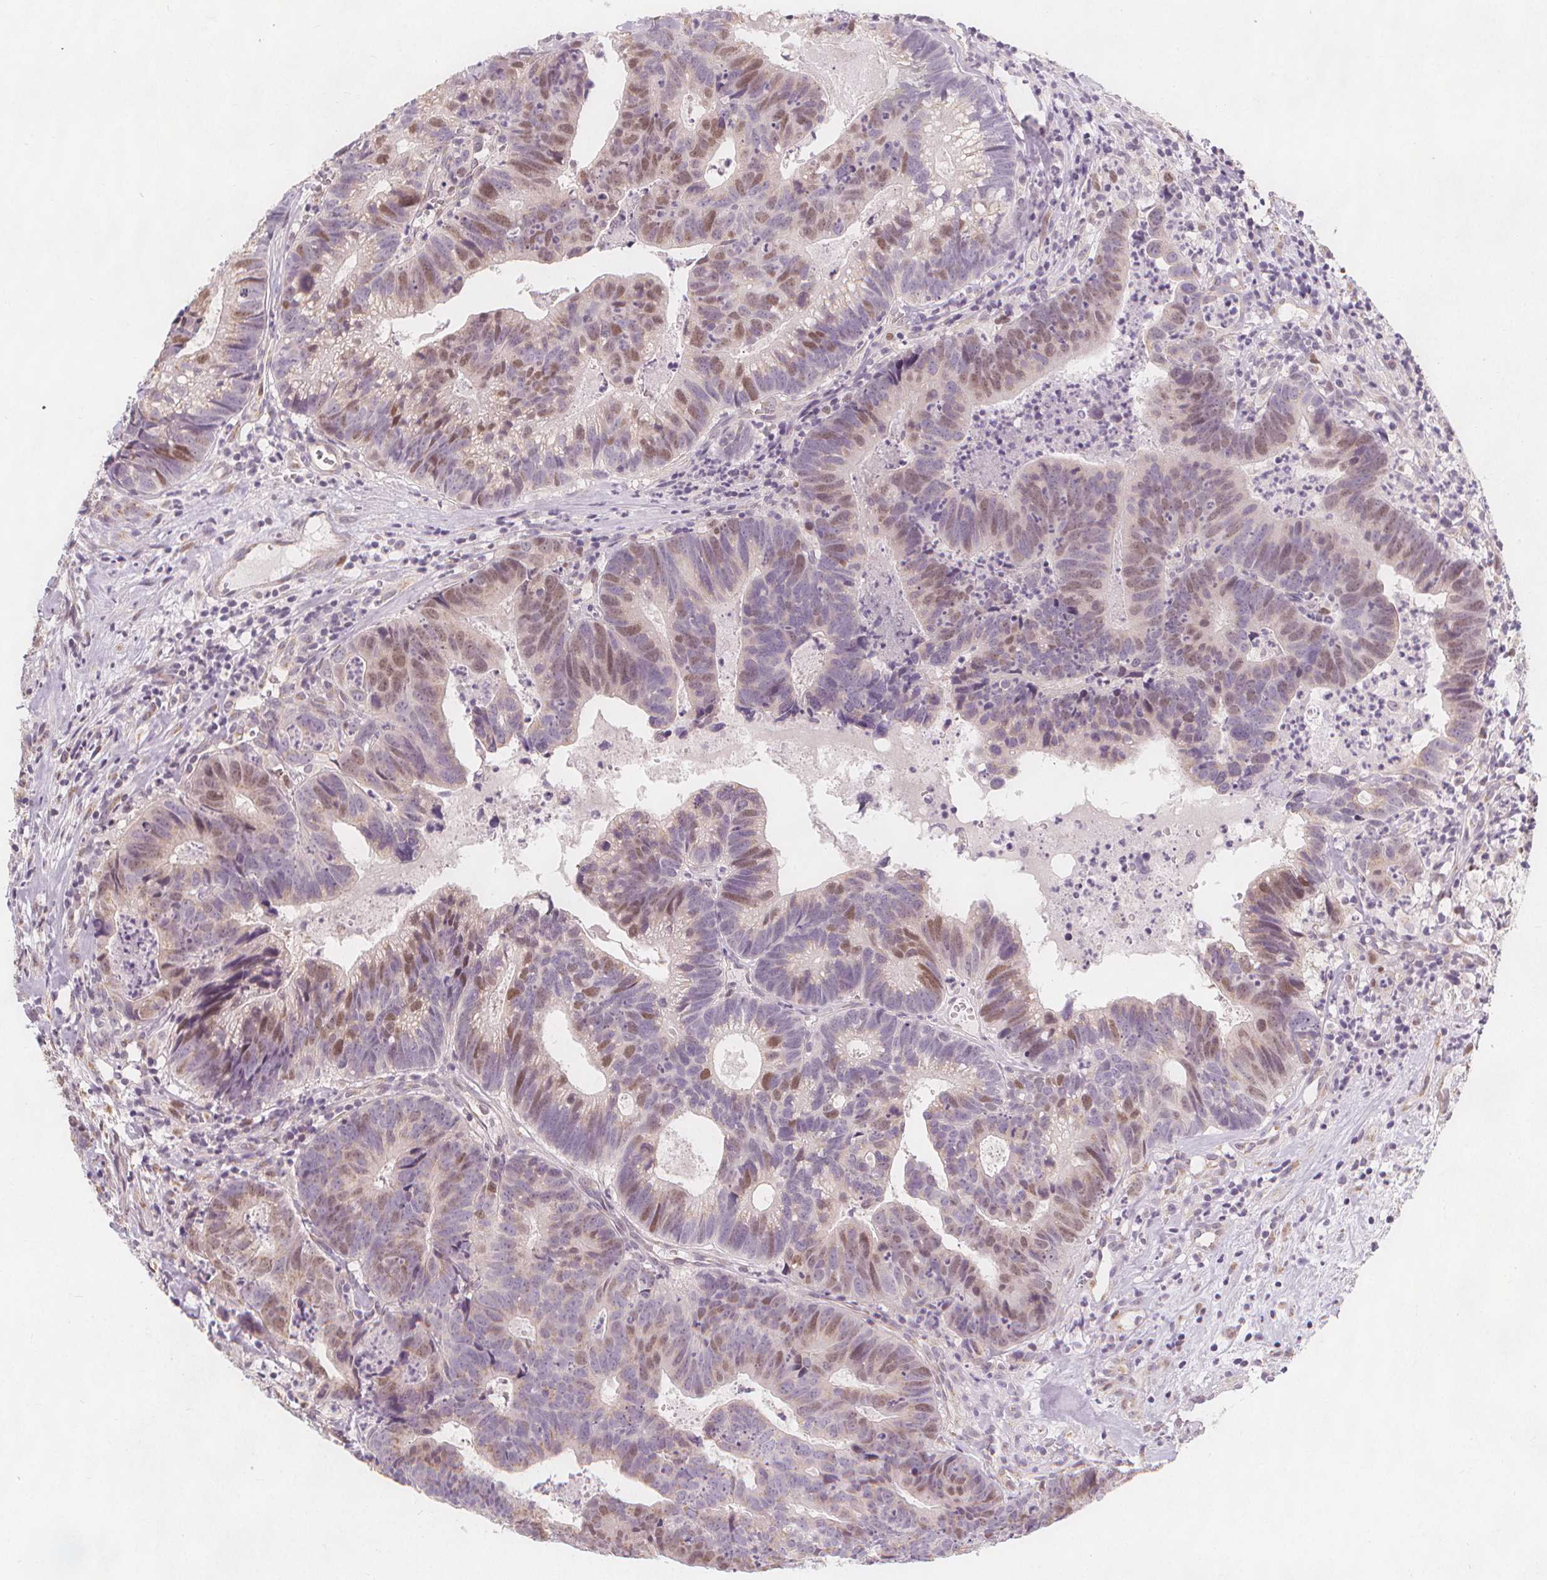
{"staining": {"intensity": "moderate", "quantity": "25%-75%", "location": "nuclear"}, "tissue": "head and neck cancer", "cell_type": "Tumor cells", "image_type": "cancer", "snomed": [{"axis": "morphology", "description": "Adenocarcinoma, NOS"}, {"axis": "topography", "description": "Head-Neck"}], "caption": "Protein staining displays moderate nuclear expression in about 25%-75% of tumor cells in head and neck cancer (adenocarcinoma).", "gene": "TIPIN", "patient": {"sex": "male", "age": 62}}